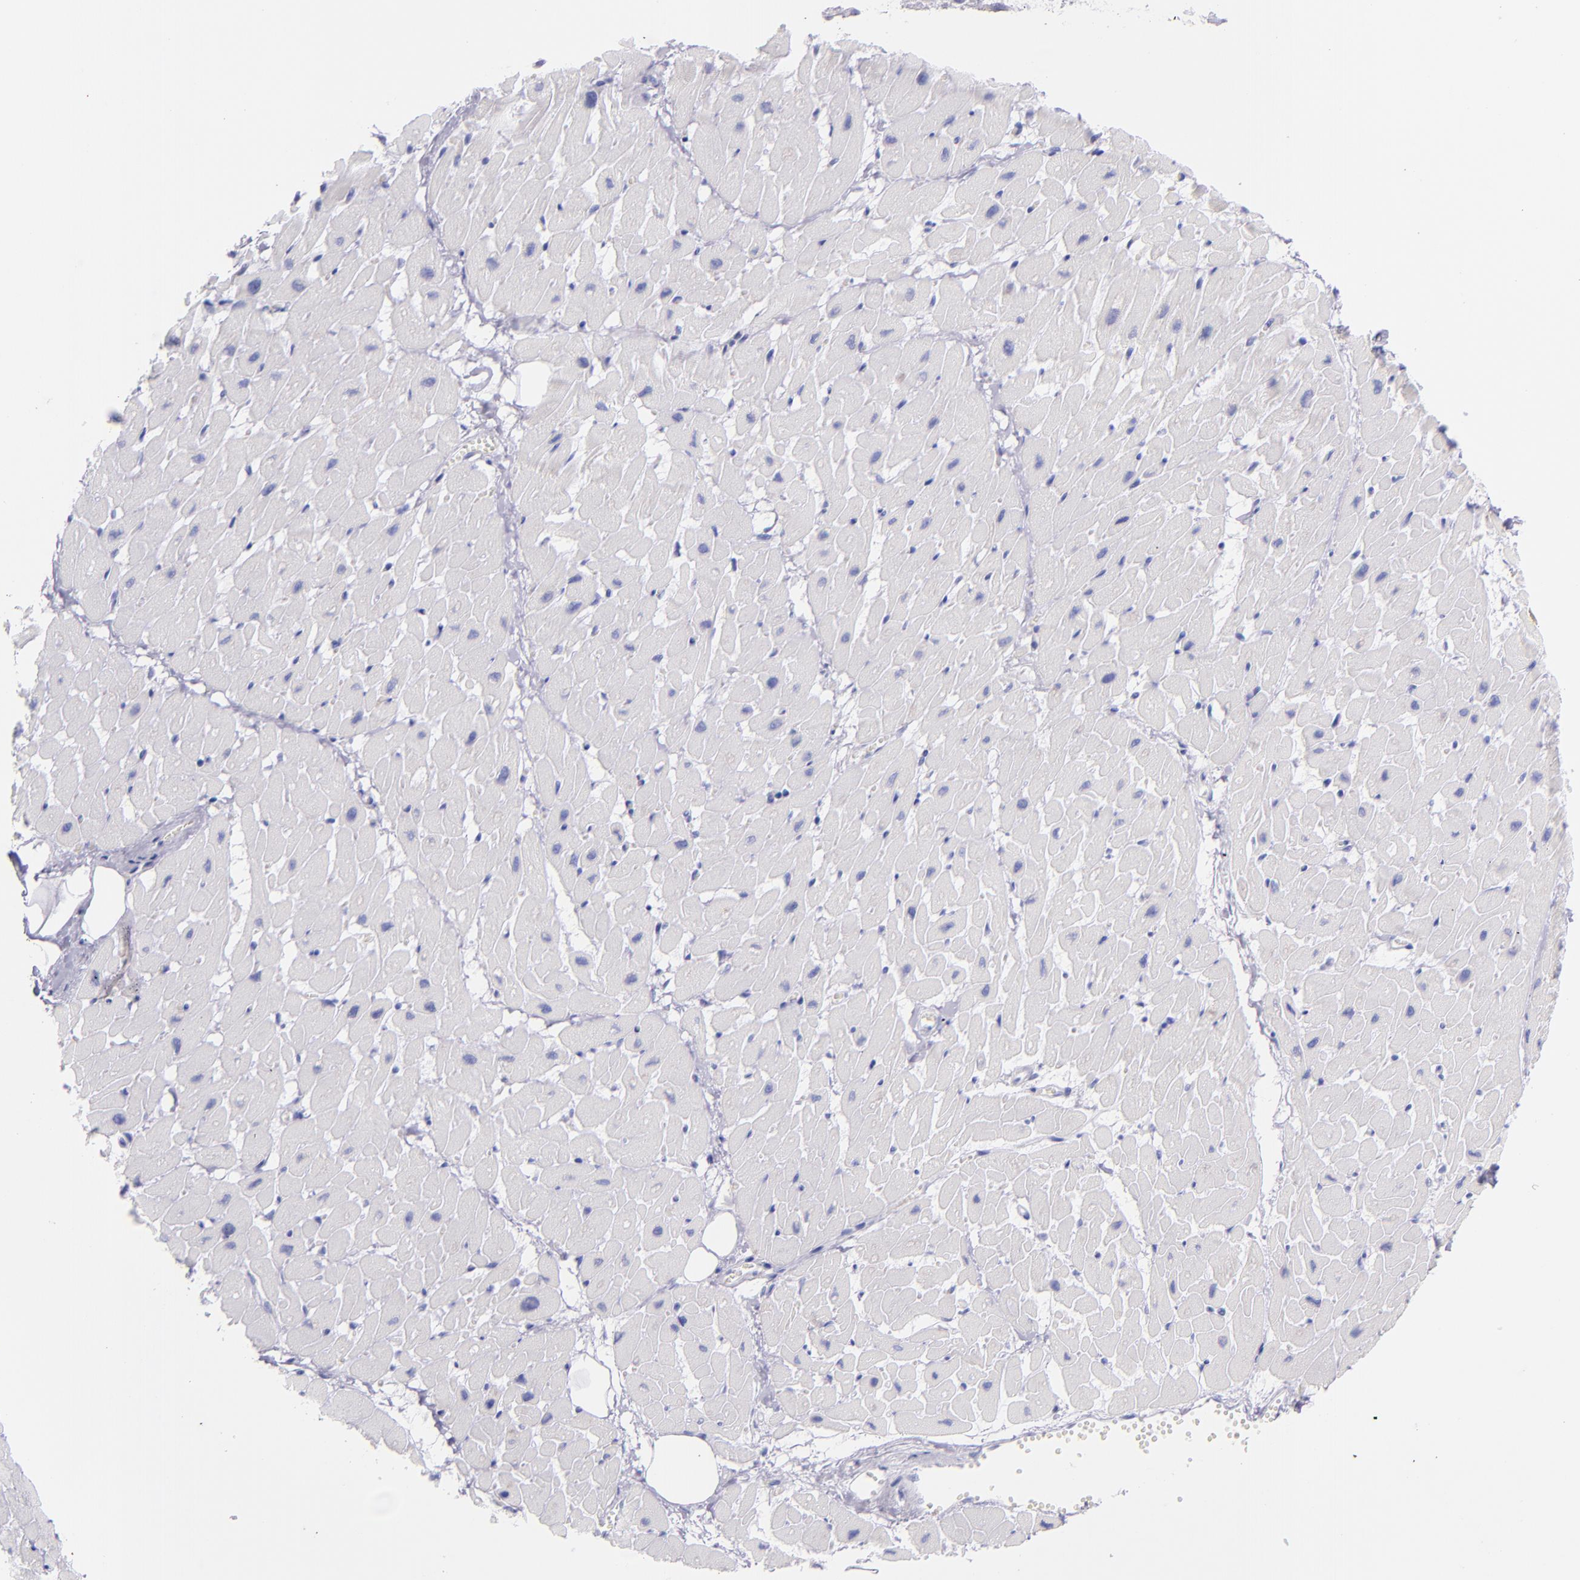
{"staining": {"intensity": "negative", "quantity": "none", "location": "none"}, "tissue": "heart muscle", "cell_type": "Cardiomyocytes", "image_type": "normal", "snomed": [{"axis": "morphology", "description": "Normal tissue, NOS"}, {"axis": "topography", "description": "Heart"}], "caption": "Immunohistochemical staining of benign human heart muscle demonstrates no significant staining in cardiomyocytes.", "gene": "SFTPB", "patient": {"sex": "female", "age": 19}}